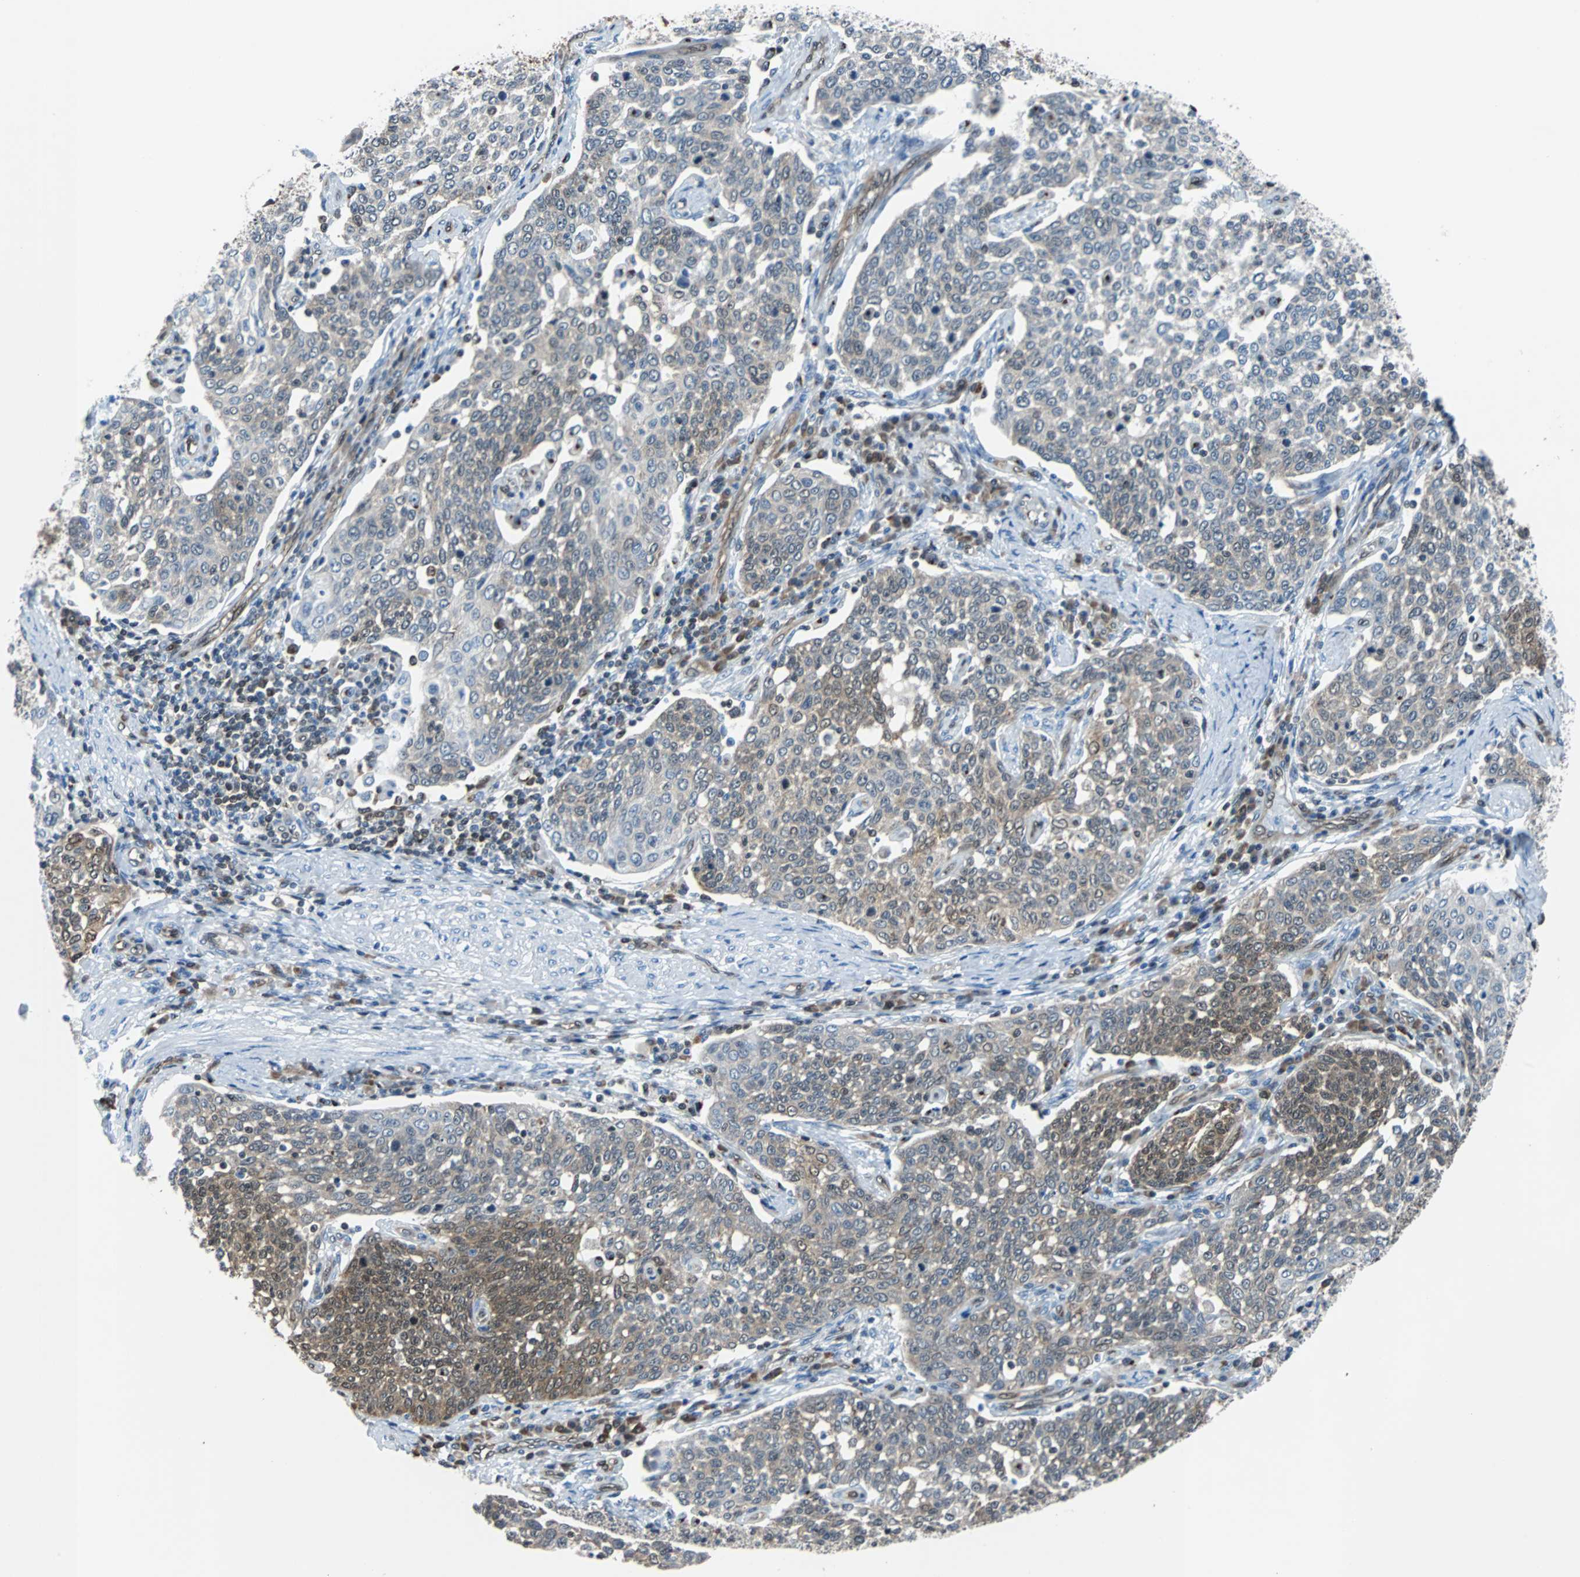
{"staining": {"intensity": "moderate", "quantity": "25%-75%", "location": "cytoplasmic/membranous,nuclear"}, "tissue": "cervical cancer", "cell_type": "Tumor cells", "image_type": "cancer", "snomed": [{"axis": "morphology", "description": "Squamous cell carcinoma, NOS"}, {"axis": "topography", "description": "Cervix"}], "caption": "DAB (3,3'-diaminobenzidine) immunohistochemical staining of human cervical cancer displays moderate cytoplasmic/membranous and nuclear protein staining in approximately 25%-75% of tumor cells.", "gene": "MAP2K6", "patient": {"sex": "female", "age": 34}}